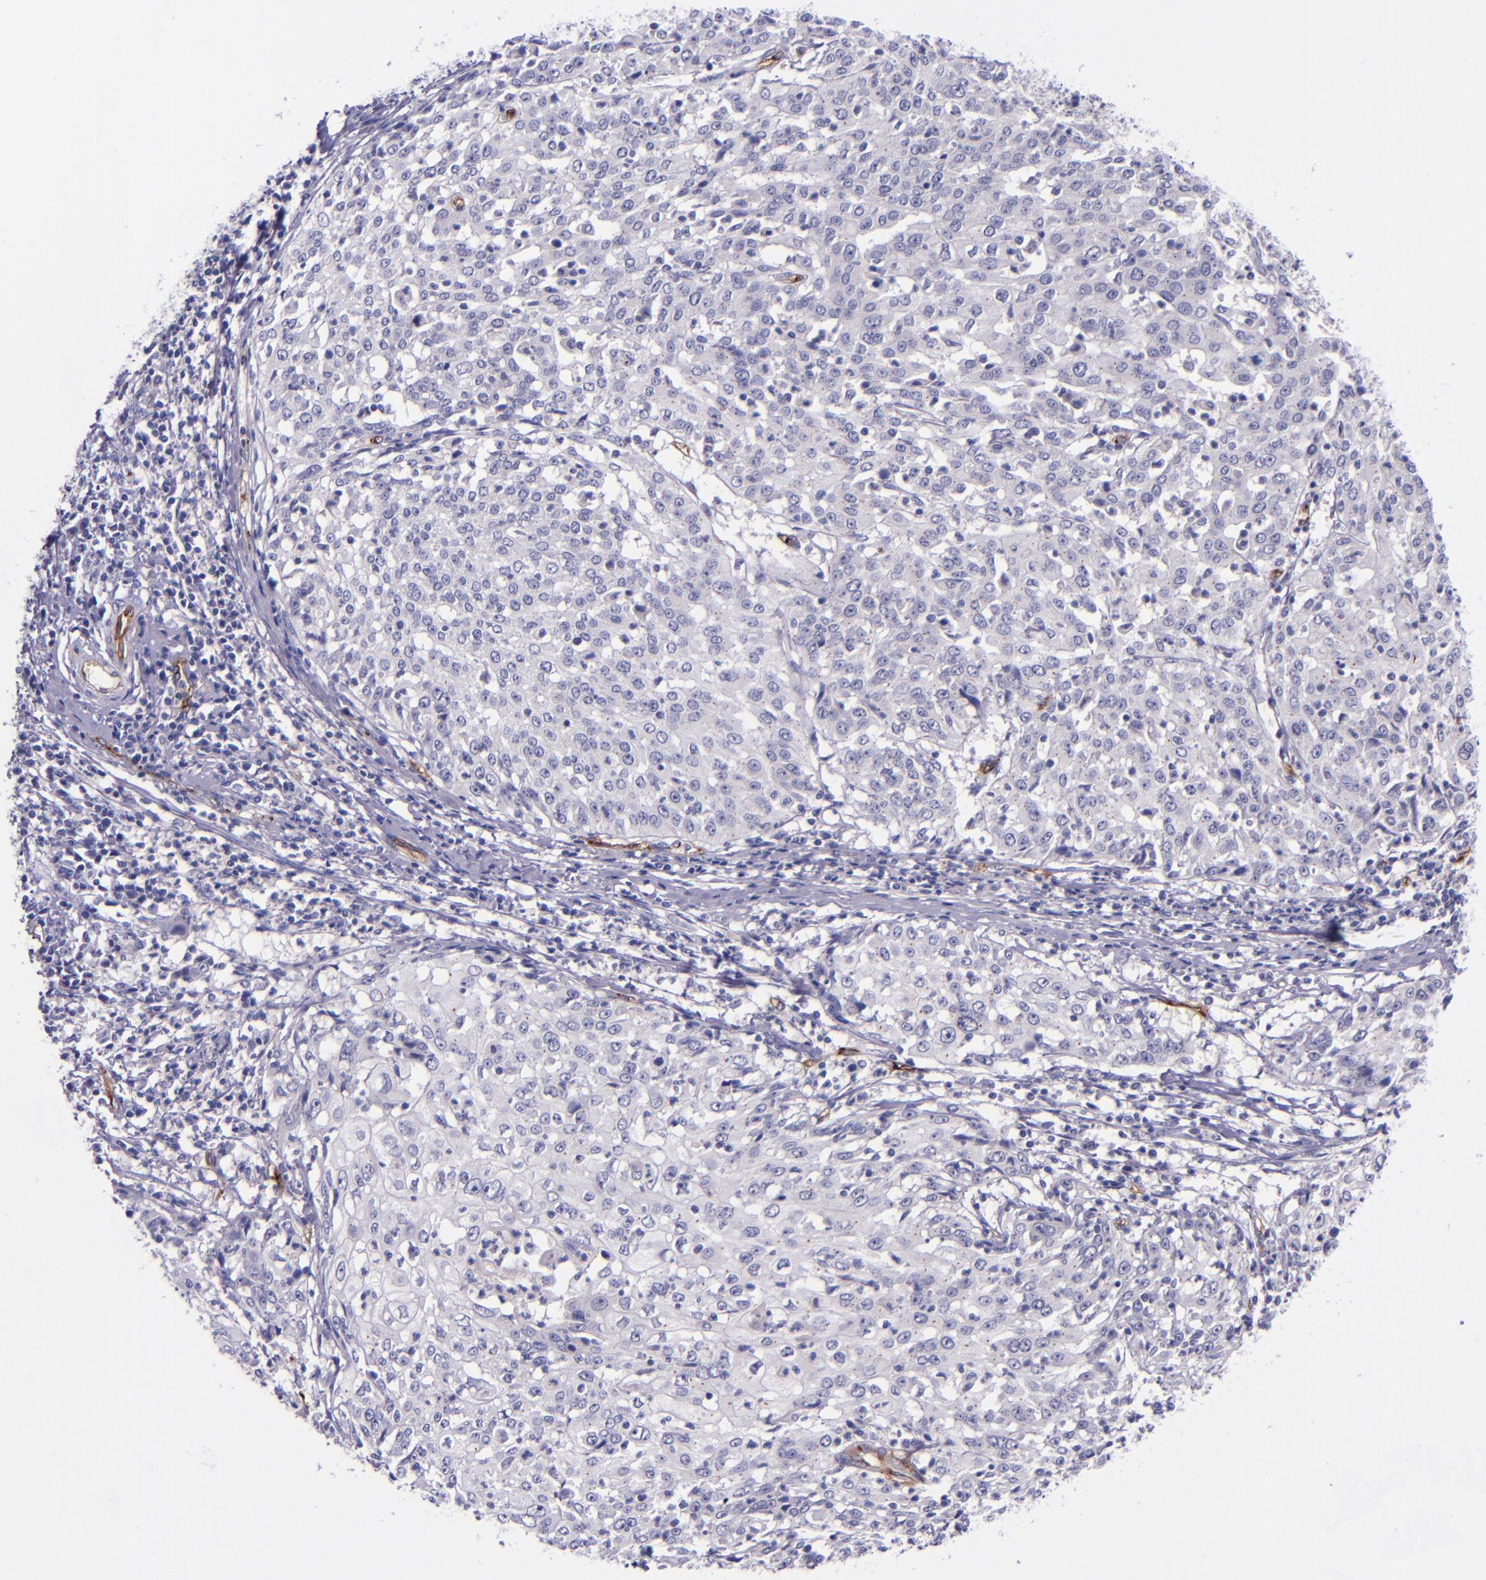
{"staining": {"intensity": "negative", "quantity": "none", "location": "none"}, "tissue": "cervical cancer", "cell_type": "Tumor cells", "image_type": "cancer", "snomed": [{"axis": "morphology", "description": "Squamous cell carcinoma, NOS"}, {"axis": "topography", "description": "Cervix"}], "caption": "A histopathology image of human cervical cancer (squamous cell carcinoma) is negative for staining in tumor cells.", "gene": "NOS3", "patient": {"sex": "female", "age": 39}}